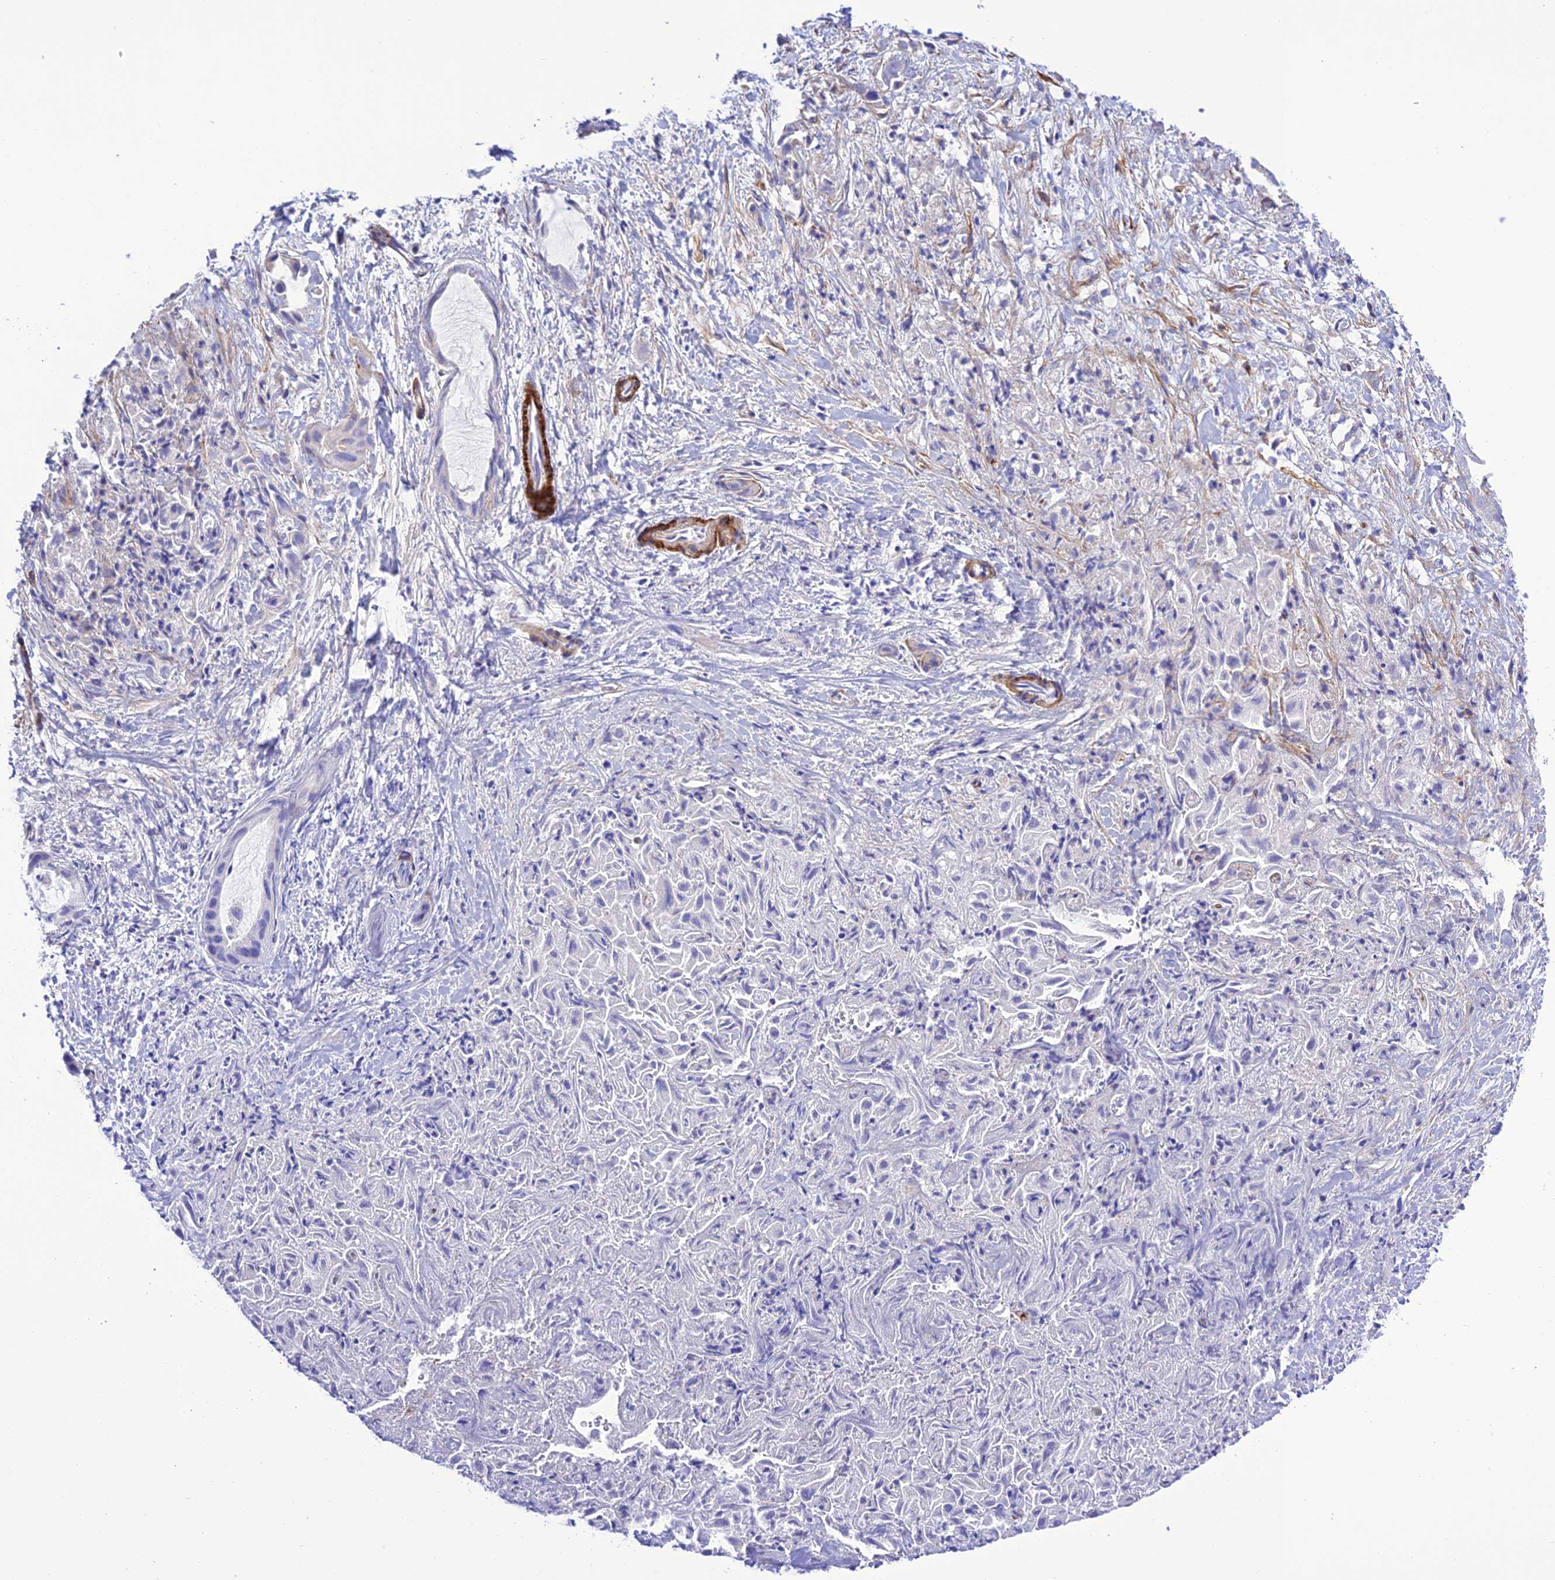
{"staining": {"intensity": "negative", "quantity": "none", "location": "none"}, "tissue": "liver cancer", "cell_type": "Tumor cells", "image_type": "cancer", "snomed": [{"axis": "morphology", "description": "Cholangiocarcinoma"}, {"axis": "topography", "description": "Liver"}], "caption": "DAB immunohistochemical staining of cholangiocarcinoma (liver) reveals no significant staining in tumor cells.", "gene": "FRA10AC1", "patient": {"sex": "female", "age": 52}}